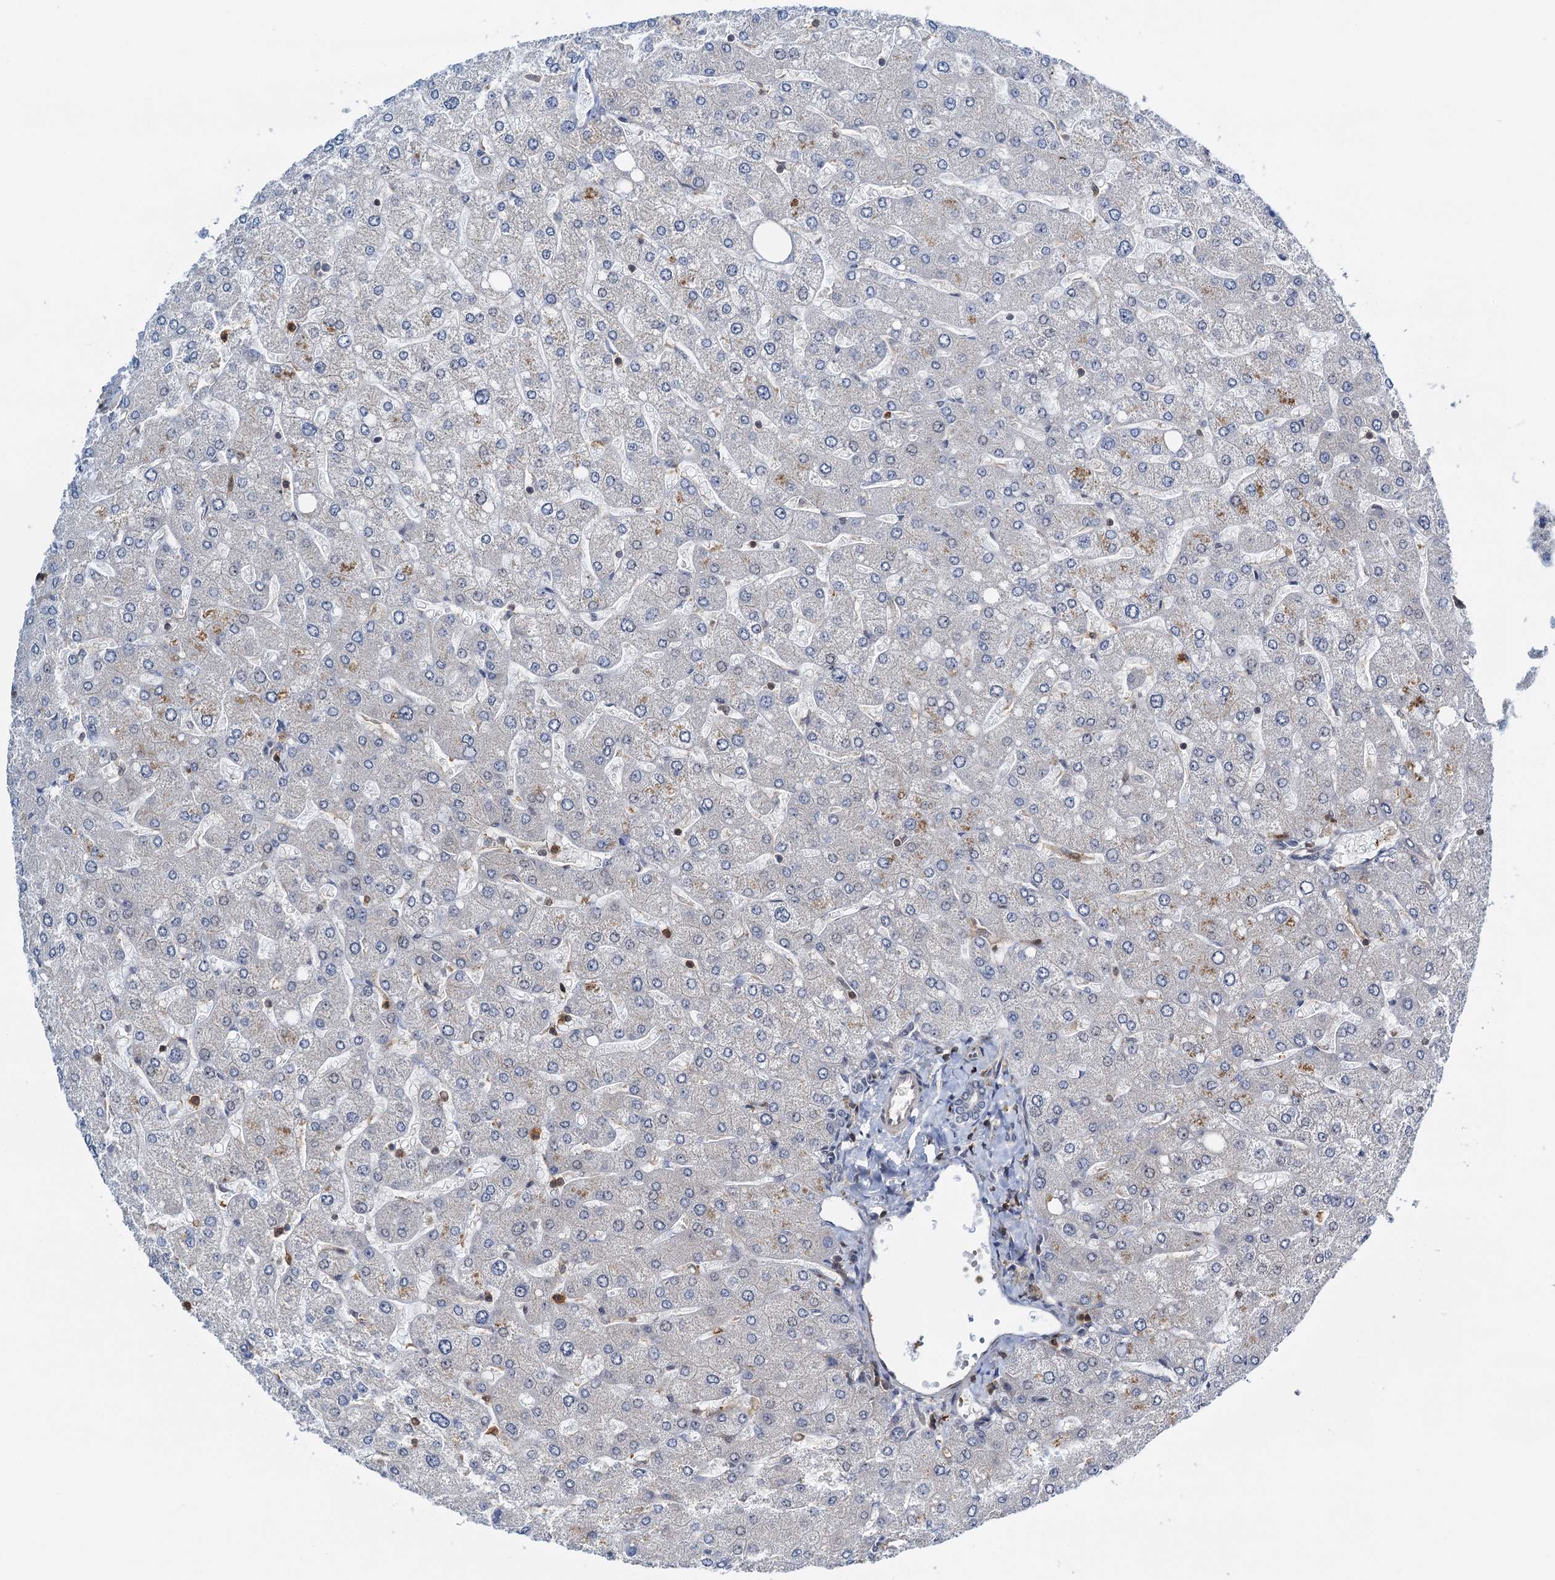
{"staining": {"intensity": "negative", "quantity": "none", "location": "none"}, "tissue": "liver", "cell_type": "Cholangiocytes", "image_type": "normal", "snomed": [{"axis": "morphology", "description": "Normal tissue, NOS"}, {"axis": "topography", "description": "Liver"}], "caption": "IHC of unremarkable human liver displays no staining in cholangiocytes. (Stains: DAB (3,3'-diaminobenzidine) immunohistochemistry with hematoxylin counter stain, Microscopy: brightfield microscopy at high magnification).", "gene": "ZNF609", "patient": {"sex": "male", "age": 55}}